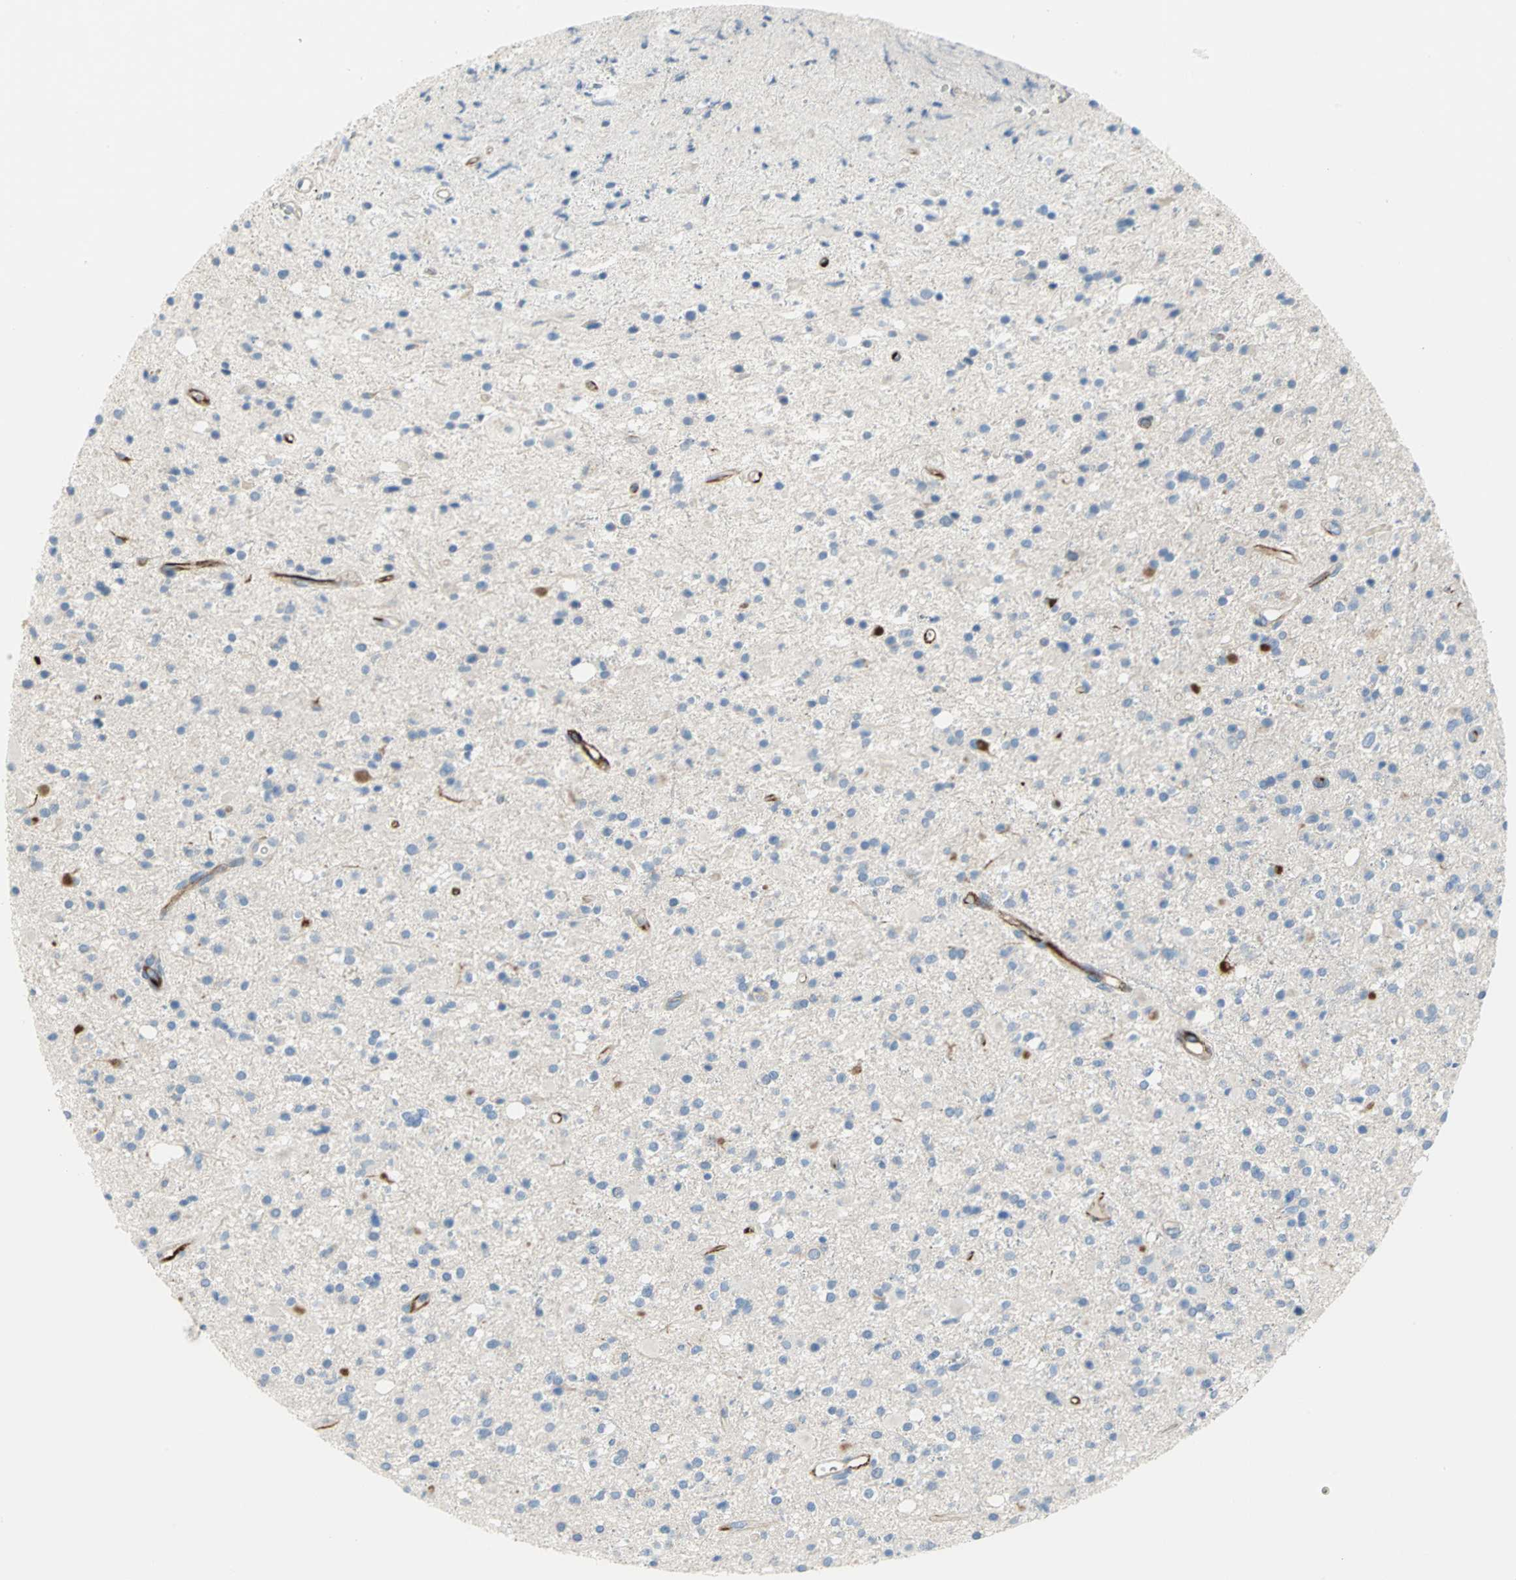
{"staining": {"intensity": "negative", "quantity": "none", "location": "none"}, "tissue": "glioma", "cell_type": "Tumor cells", "image_type": "cancer", "snomed": [{"axis": "morphology", "description": "Glioma, malignant, High grade"}, {"axis": "topography", "description": "Brain"}], "caption": "Glioma stained for a protein using immunohistochemistry exhibits no staining tumor cells.", "gene": "ALOX15", "patient": {"sex": "male", "age": 33}}